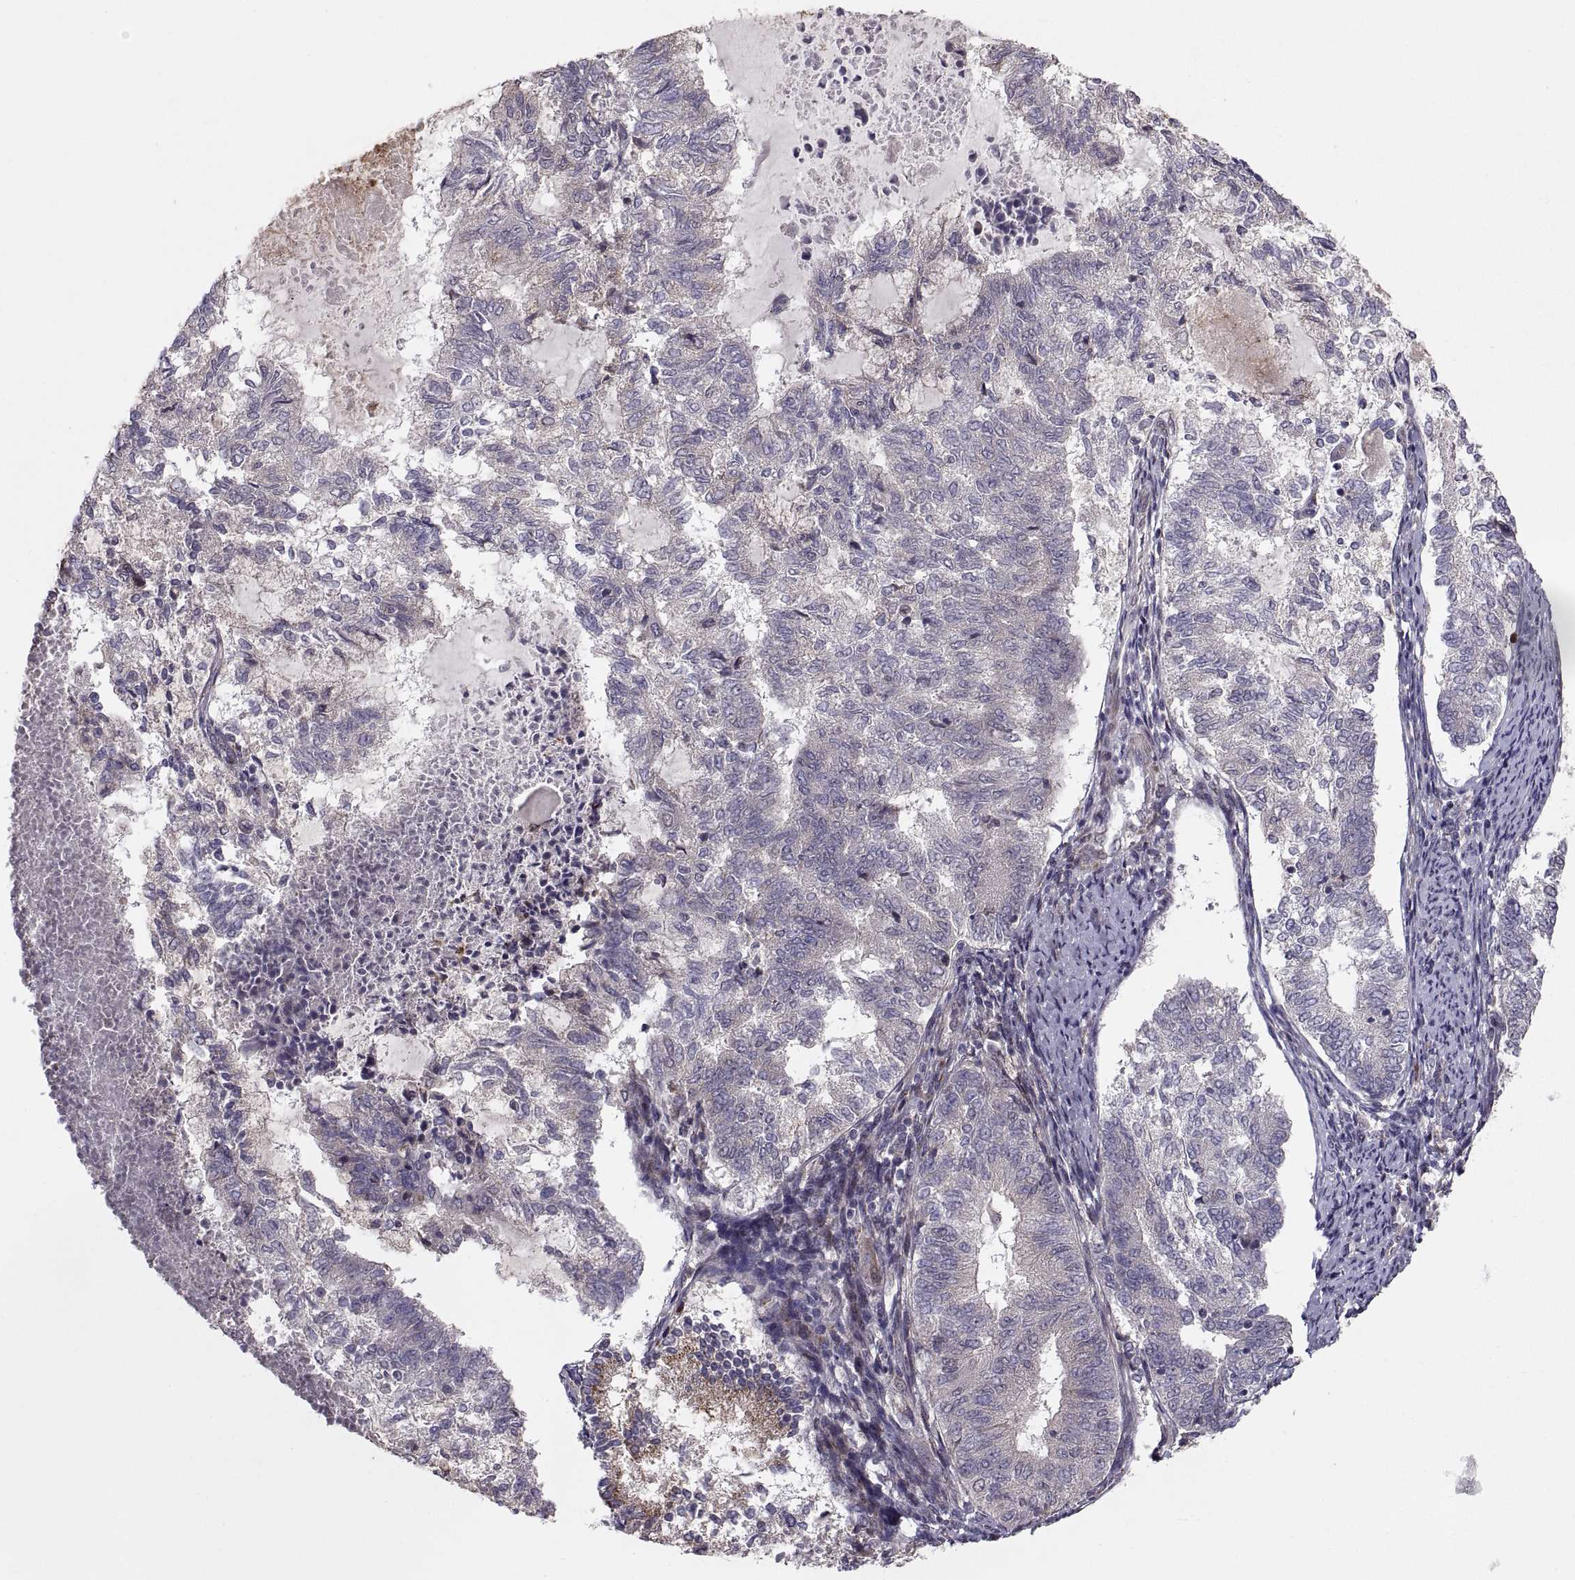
{"staining": {"intensity": "weak", "quantity": "<25%", "location": "cytoplasmic/membranous"}, "tissue": "endometrial cancer", "cell_type": "Tumor cells", "image_type": "cancer", "snomed": [{"axis": "morphology", "description": "Adenocarcinoma, NOS"}, {"axis": "topography", "description": "Endometrium"}], "caption": "Immunohistochemistry of human adenocarcinoma (endometrial) shows no expression in tumor cells.", "gene": "TESC", "patient": {"sex": "female", "age": 65}}